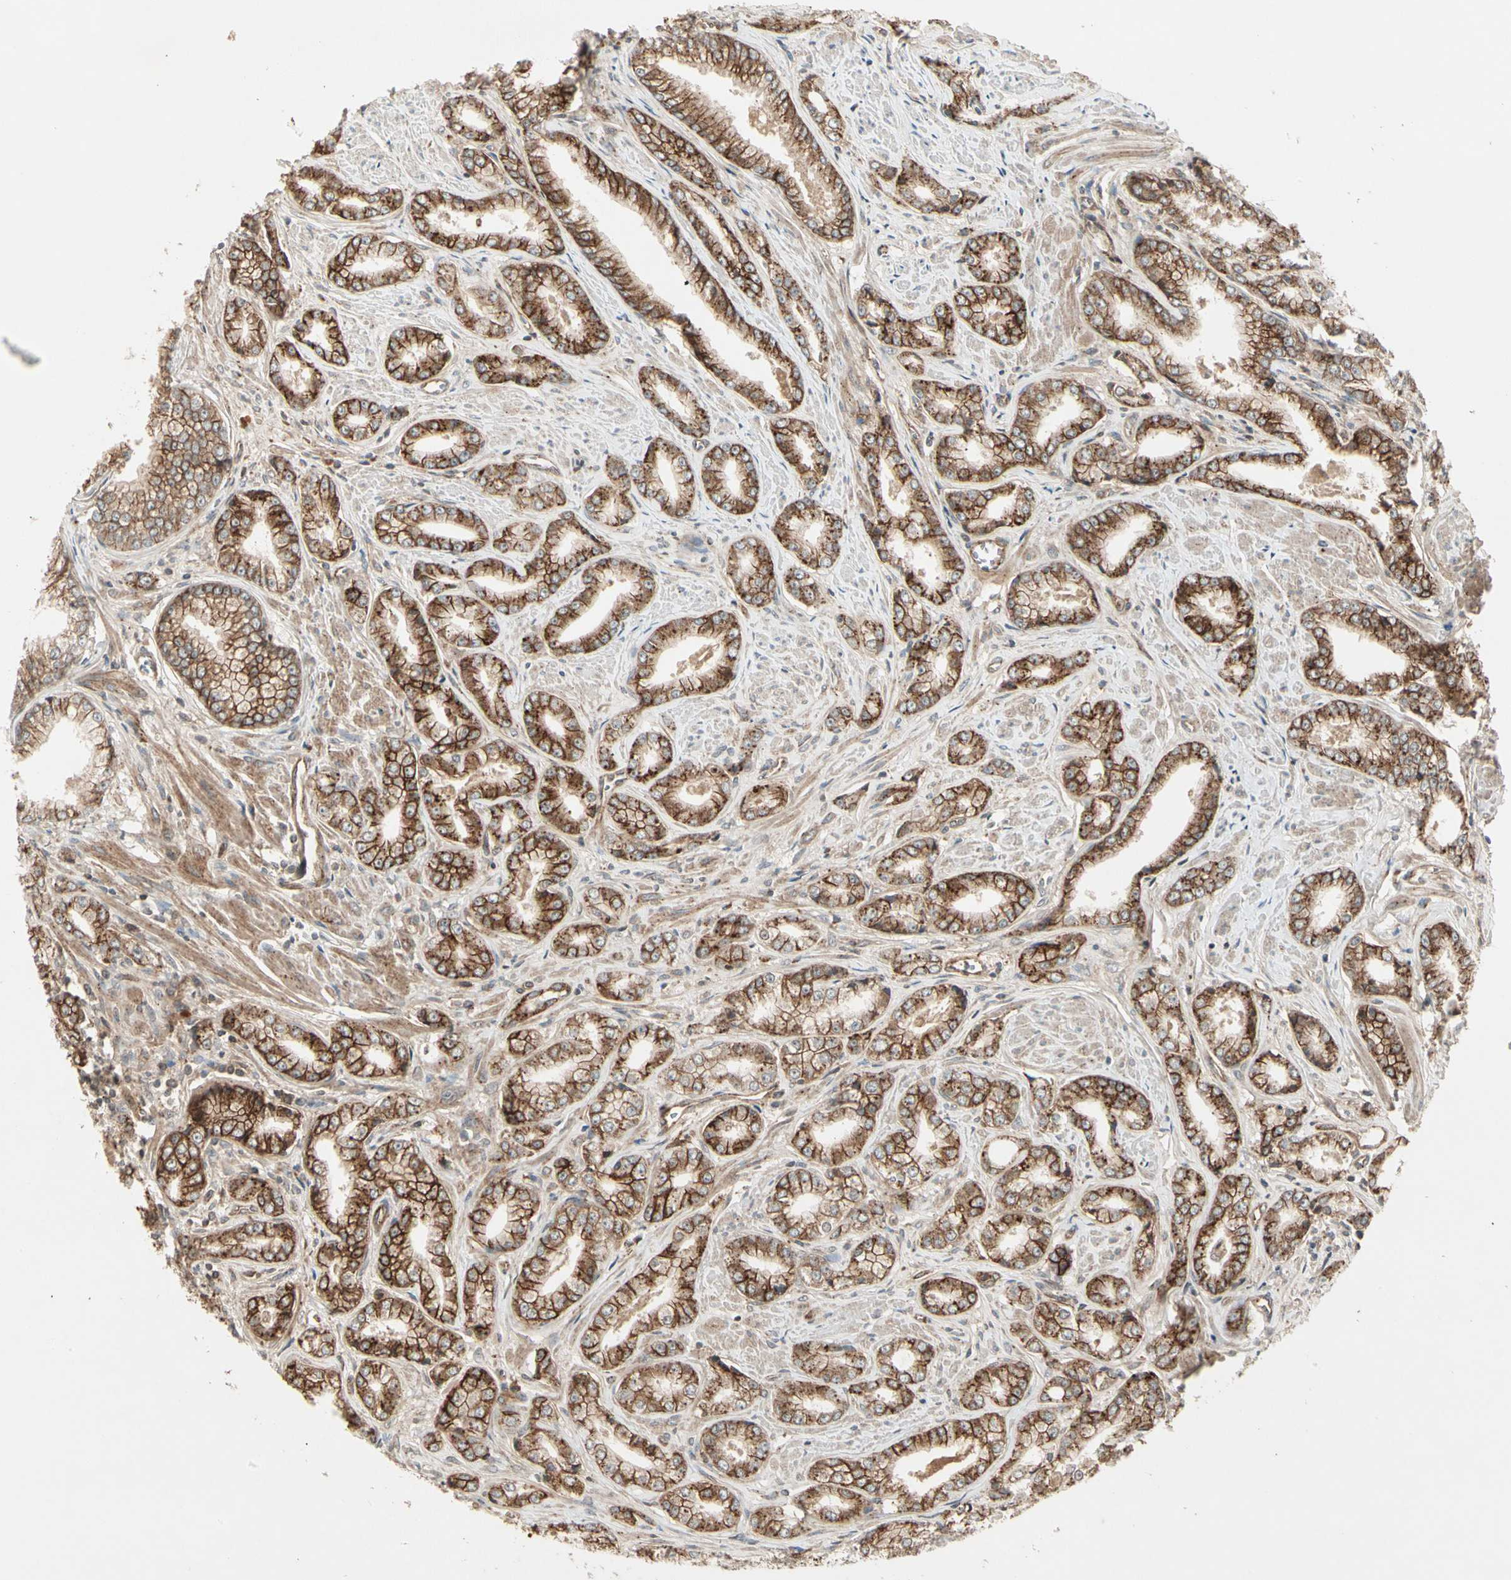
{"staining": {"intensity": "strong", "quantity": ">75%", "location": "cytoplasmic/membranous"}, "tissue": "prostate cancer", "cell_type": "Tumor cells", "image_type": "cancer", "snomed": [{"axis": "morphology", "description": "Adenocarcinoma, Low grade"}, {"axis": "topography", "description": "Prostate"}], "caption": "Immunohistochemistry staining of low-grade adenocarcinoma (prostate), which reveals high levels of strong cytoplasmic/membranous expression in about >75% of tumor cells indicating strong cytoplasmic/membranous protein expression. The staining was performed using DAB (3,3'-diaminobenzidine) (brown) for protein detection and nuclei were counterstained in hematoxylin (blue).", "gene": "FLOT1", "patient": {"sex": "male", "age": 64}}